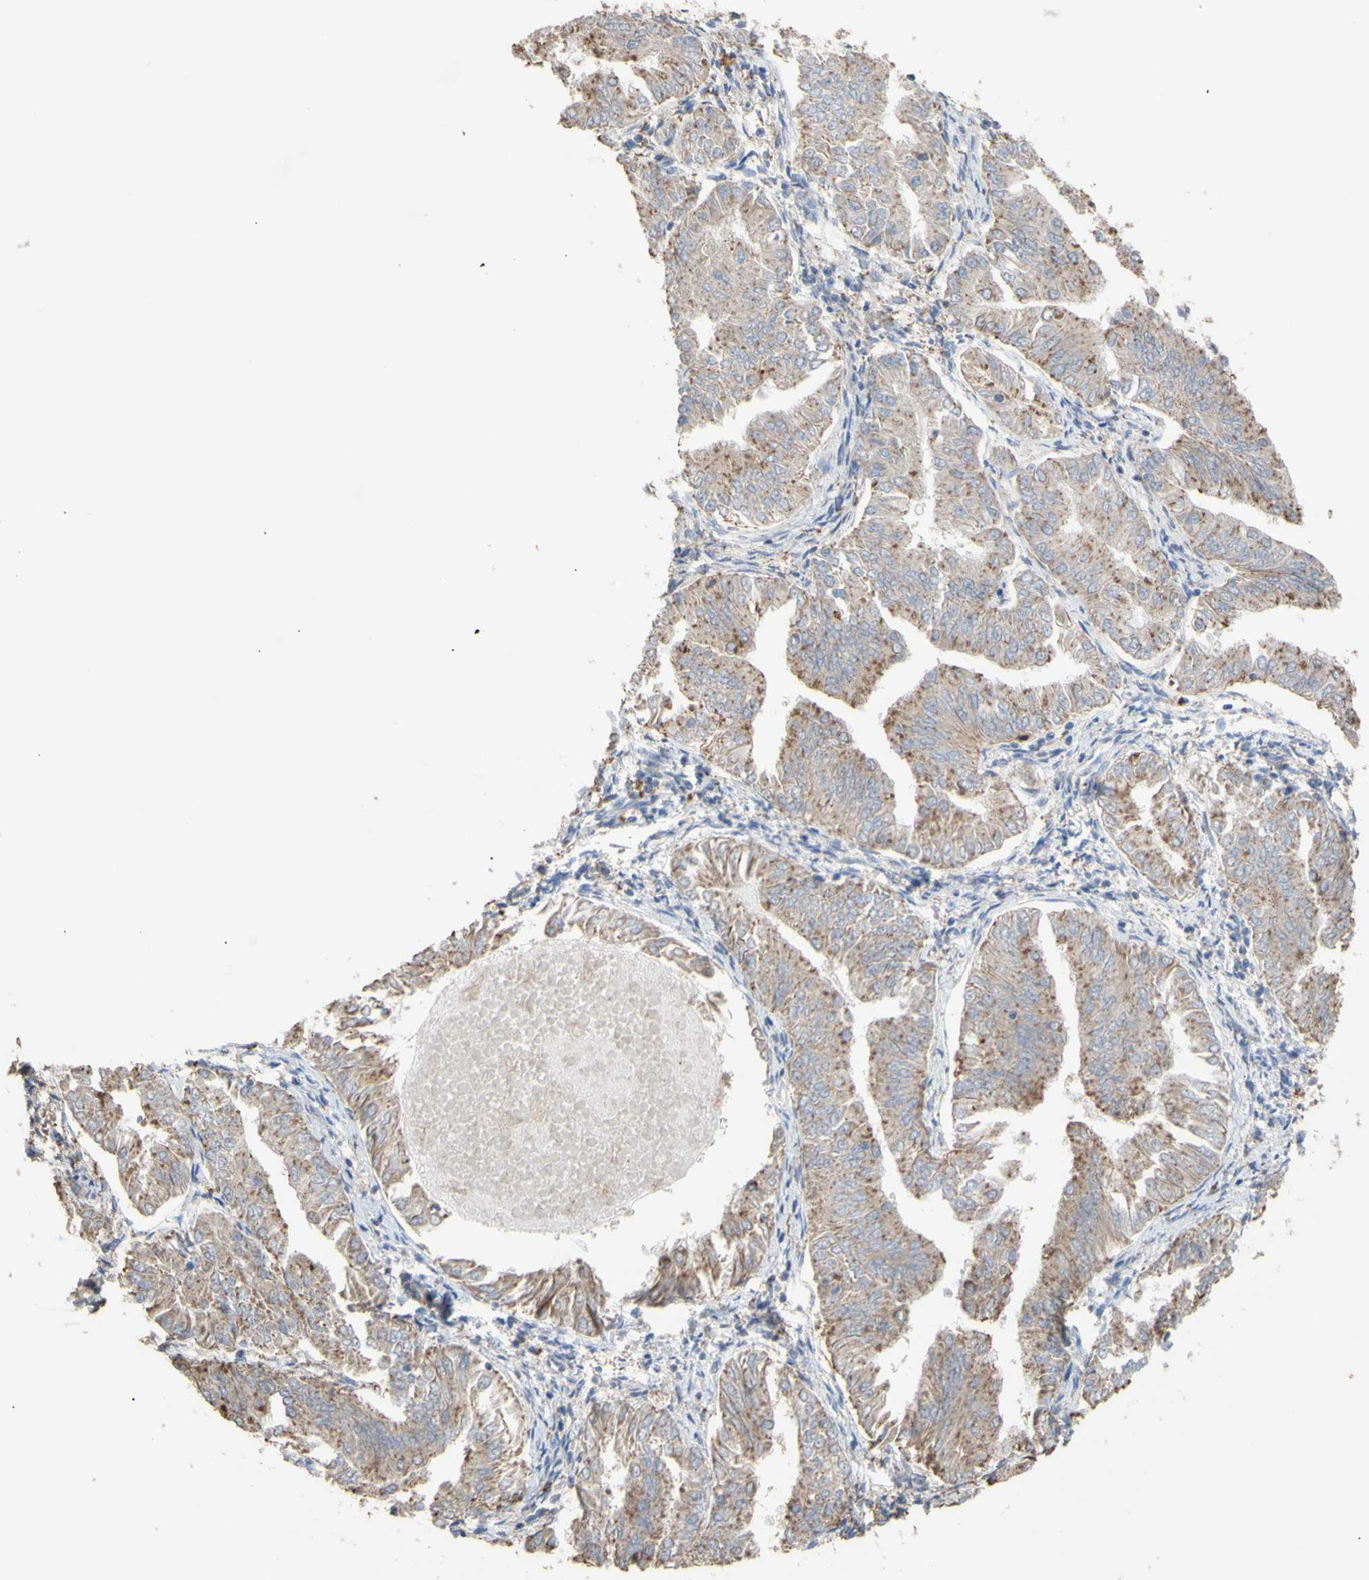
{"staining": {"intensity": "moderate", "quantity": ">75%", "location": "cytoplasmic/membranous"}, "tissue": "endometrial cancer", "cell_type": "Tumor cells", "image_type": "cancer", "snomed": [{"axis": "morphology", "description": "Adenocarcinoma, NOS"}, {"axis": "topography", "description": "Endometrium"}], "caption": "Adenocarcinoma (endometrial) was stained to show a protein in brown. There is medium levels of moderate cytoplasmic/membranous staining in approximately >75% of tumor cells.", "gene": "EIF2S3", "patient": {"sex": "female", "age": 53}}